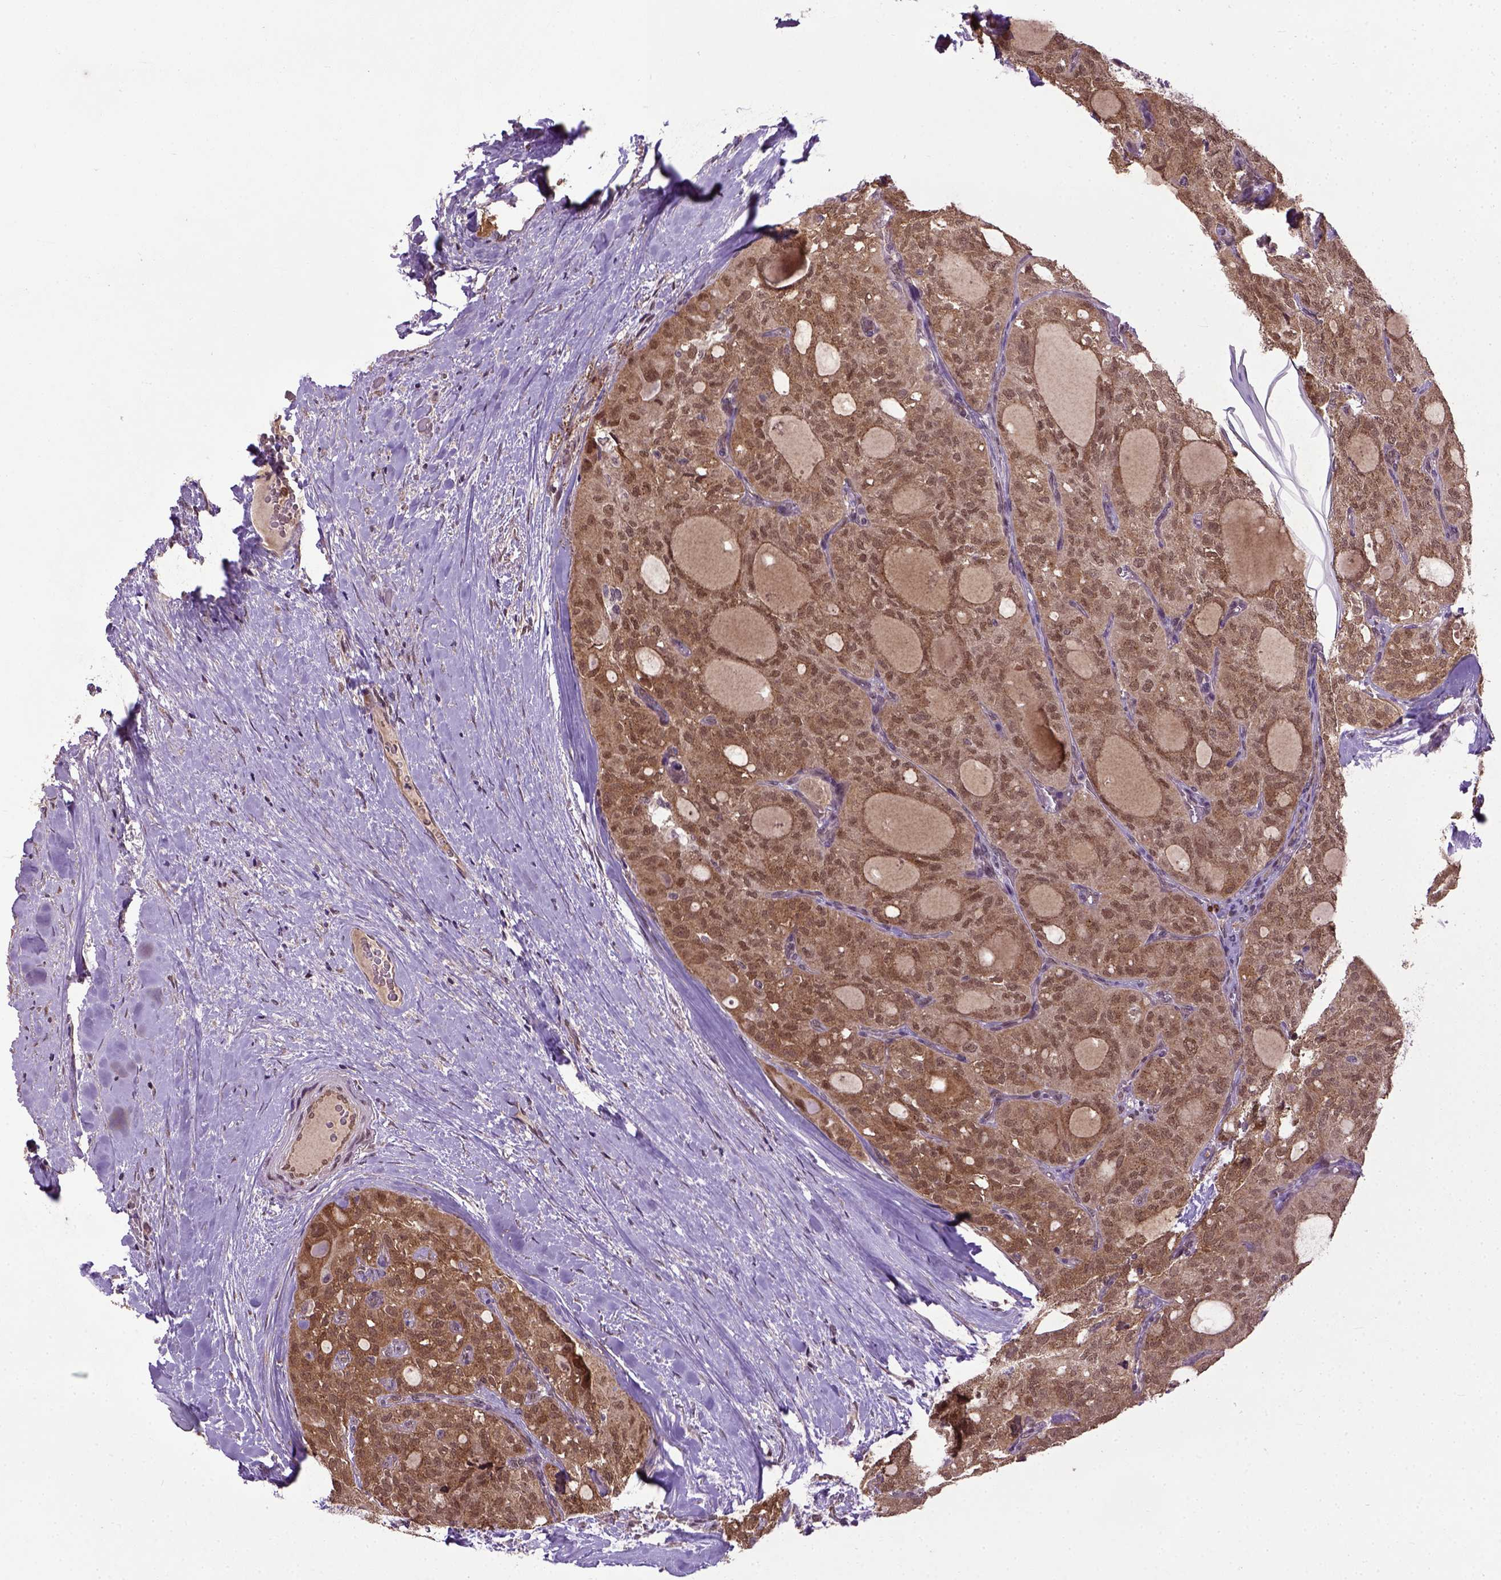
{"staining": {"intensity": "moderate", "quantity": ">75%", "location": "cytoplasmic/membranous,nuclear"}, "tissue": "thyroid cancer", "cell_type": "Tumor cells", "image_type": "cancer", "snomed": [{"axis": "morphology", "description": "Follicular adenoma carcinoma, NOS"}, {"axis": "topography", "description": "Thyroid gland"}], "caption": "DAB (3,3'-diaminobenzidine) immunohistochemical staining of thyroid follicular adenoma carcinoma demonstrates moderate cytoplasmic/membranous and nuclear protein positivity in about >75% of tumor cells.", "gene": "UBA3", "patient": {"sex": "male", "age": 75}}